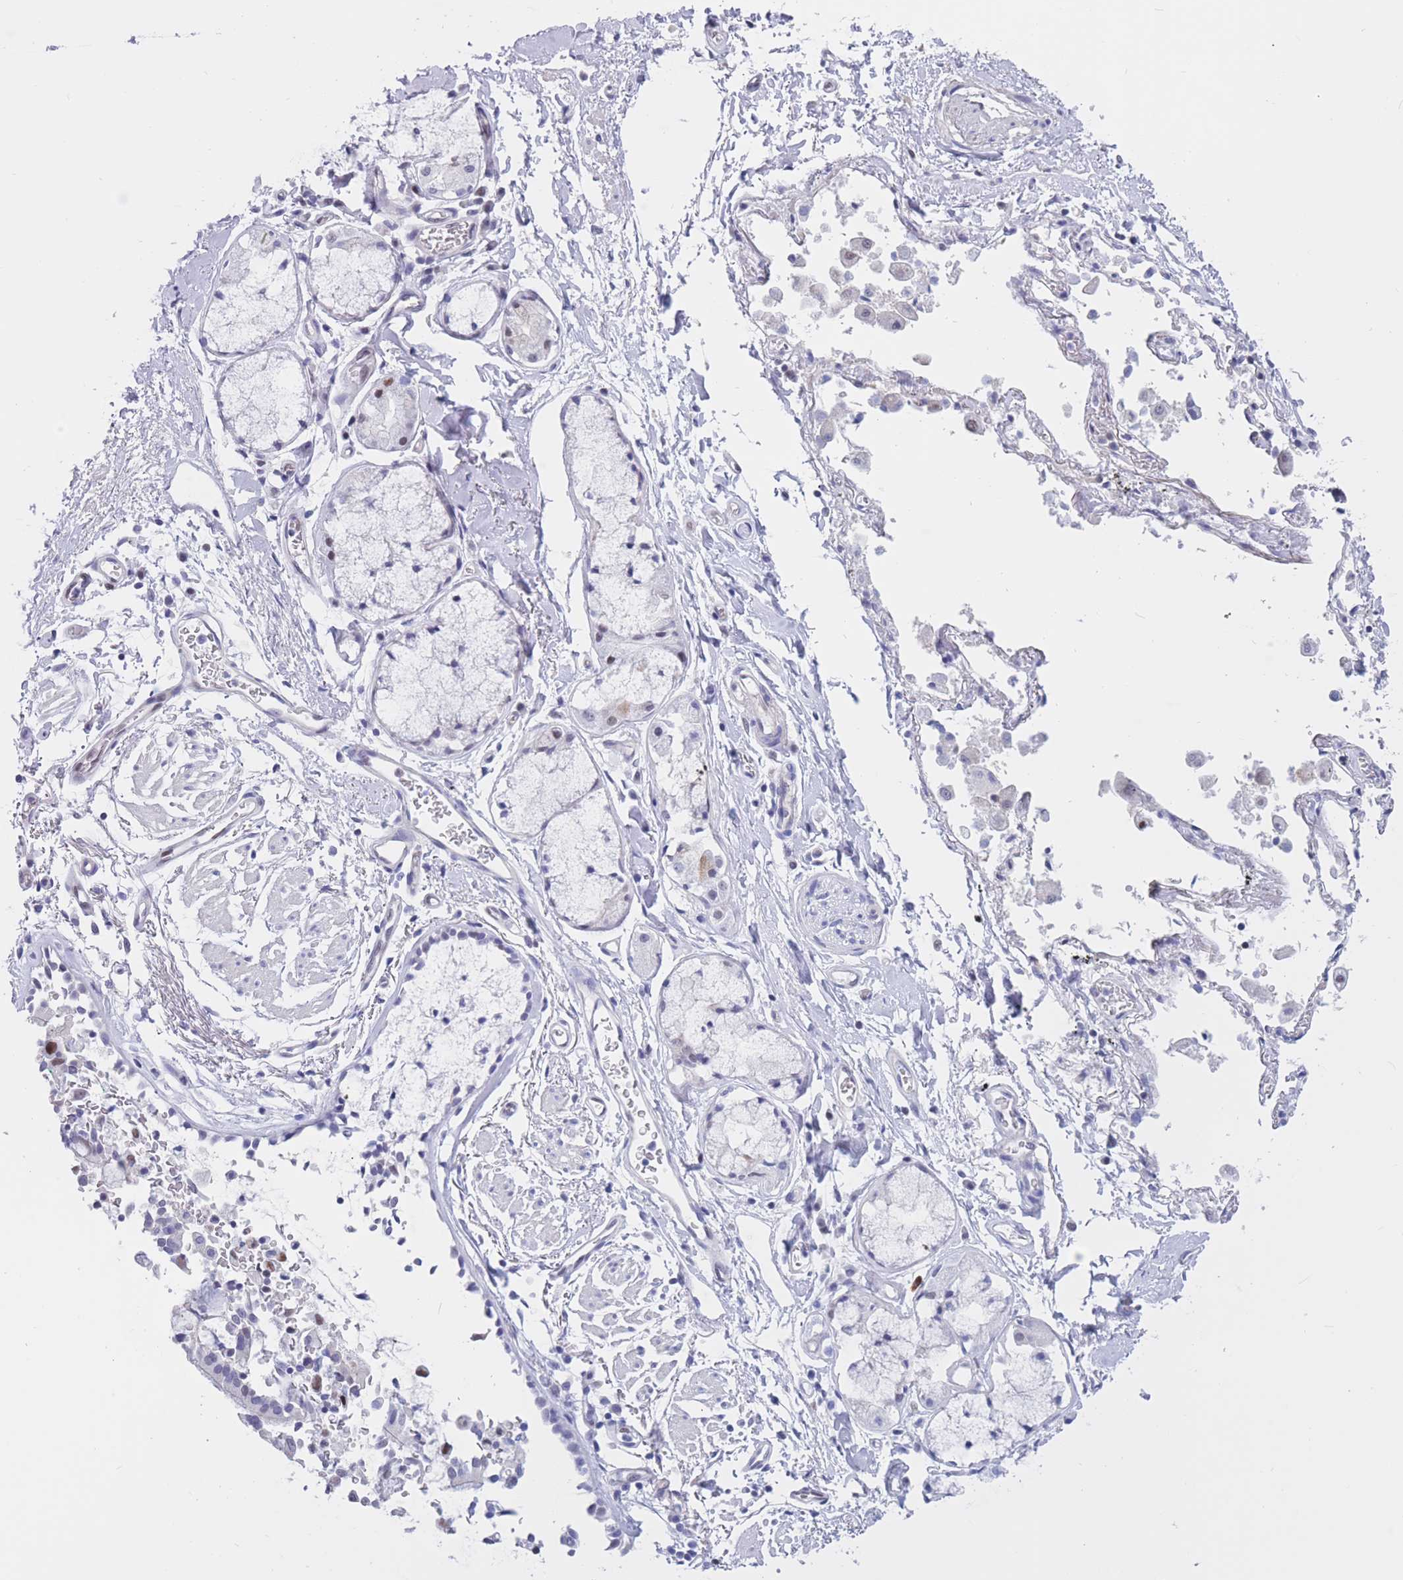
{"staining": {"intensity": "negative", "quantity": "none", "location": "none"}, "tissue": "adipose tissue", "cell_type": "Adipocytes", "image_type": "normal", "snomed": [{"axis": "morphology", "description": "Normal tissue, NOS"}, {"axis": "topography", "description": "Cartilage tissue"}], "caption": "Immunohistochemistry histopathology image of normal adipose tissue stained for a protein (brown), which exhibits no positivity in adipocytes.", "gene": "NASP", "patient": {"sex": "male", "age": 73}}